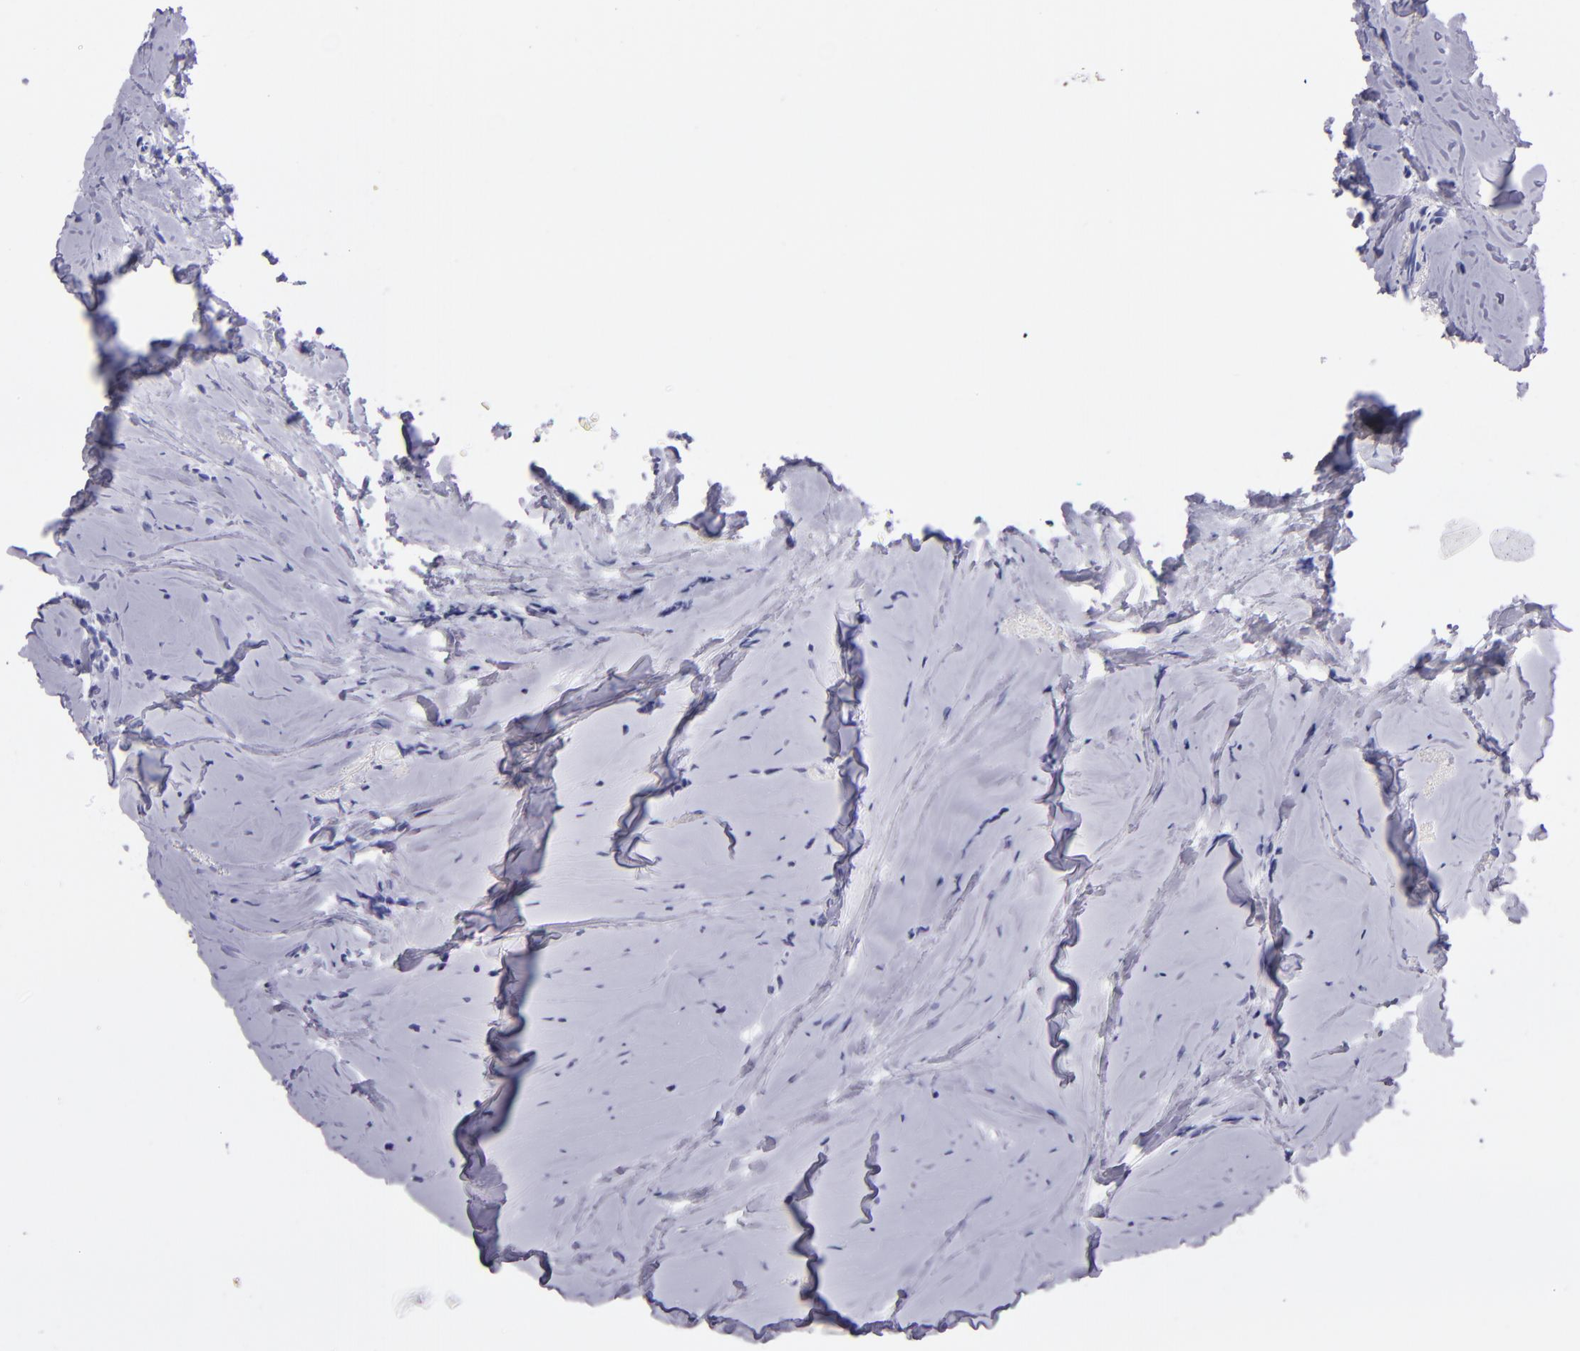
{"staining": {"intensity": "negative", "quantity": "none", "location": "none"}, "tissue": "breast cancer", "cell_type": "Tumor cells", "image_type": "cancer", "snomed": [{"axis": "morphology", "description": "Lobular carcinoma"}, {"axis": "topography", "description": "Breast"}], "caption": "The photomicrograph reveals no significant staining in tumor cells of lobular carcinoma (breast). Nuclei are stained in blue.", "gene": "SFTPA2", "patient": {"sex": "female", "age": 64}}